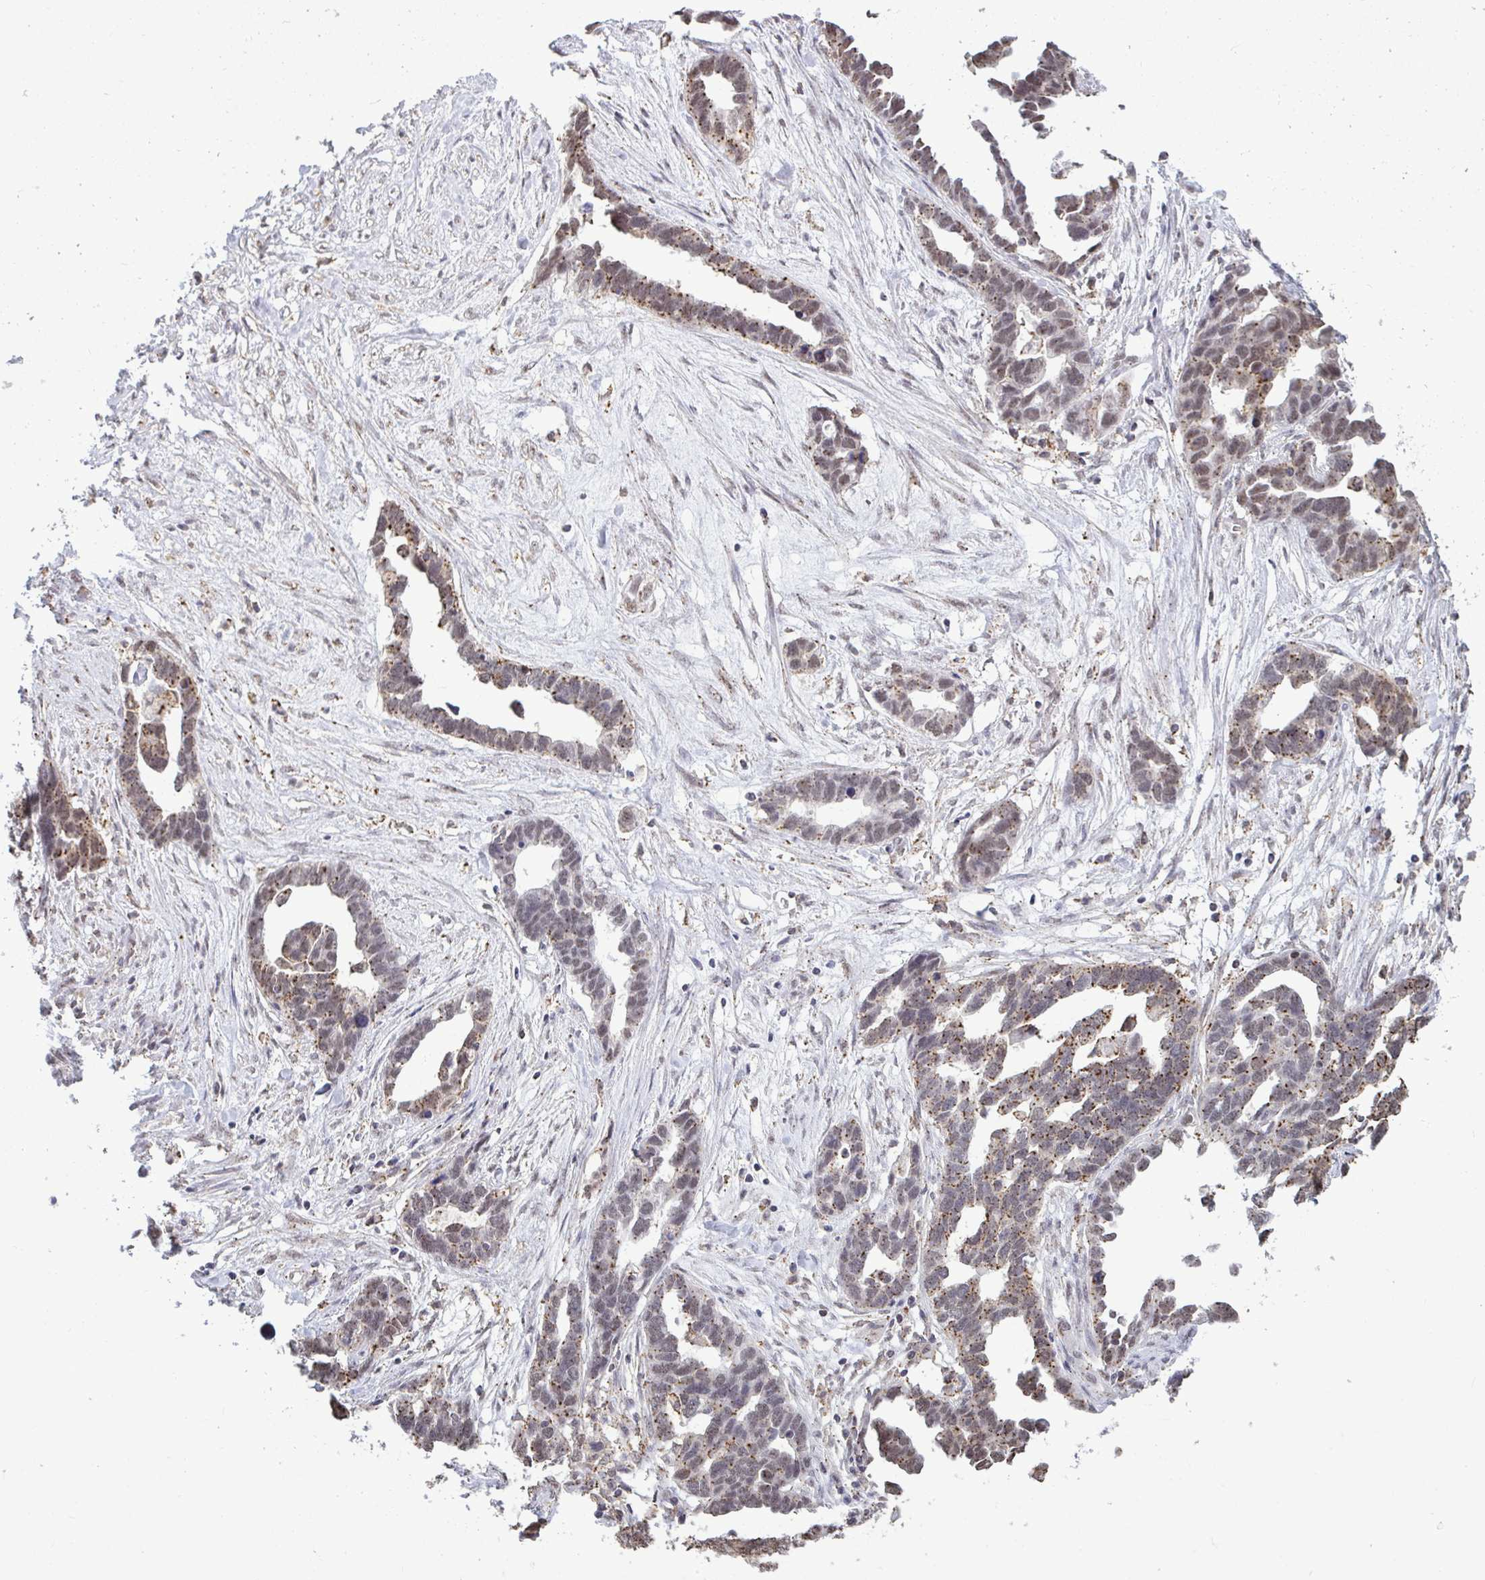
{"staining": {"intensity": "moderate", "quantity": ">75%", "location": "cytoplasmic/membranous,nuclear"}, "tissue": "ovarian cancer", "cell_type": "Tumor cells", "image_type": "cancer", "snomed": [{"axis": "morphology", "description": "Cystadenocarcinoma, serous, NOS"}, {"axis": "topography", "description": "Ovary"}], "caption": "Protein staining of serous cystadenocarcinoma (ovarian) tissue exhibits moderate cytoplasmic/membranous and nuclear expression in approximately >75% of tumor cells.", "gene": "PUF60", "patient": {"sex": "female", "age": 54}}